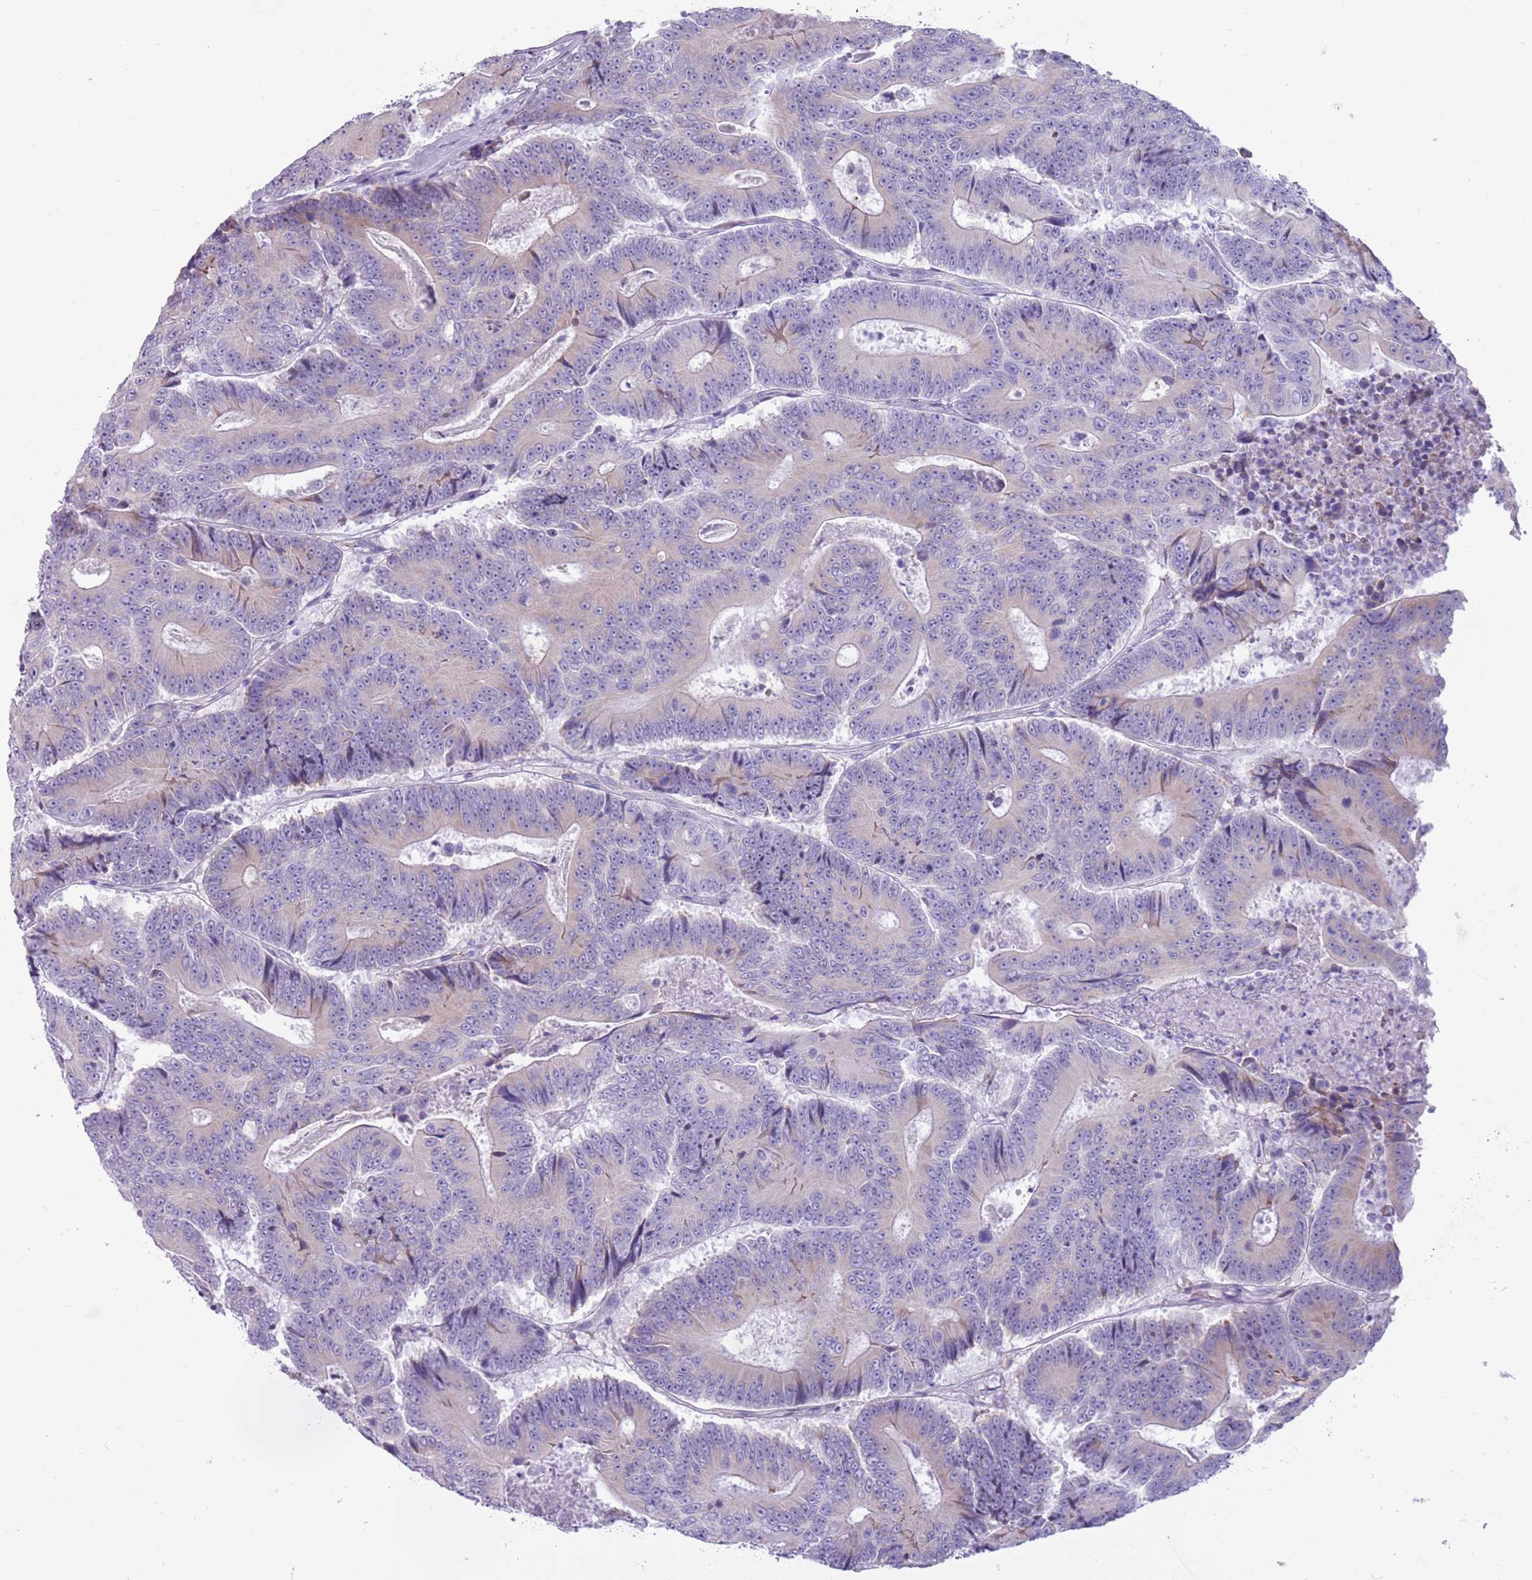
{"staining": {"intensity": "negative", "quantity": "none", "location": "none"}, "tissue": "colorectal cancer", "cell_type": "Tumor cells", "image_type": "cancer", "snomed": [{"axis": "morphology", "description": "Adenocarcinoma, NOS"}, {"axis": "topography", "description": "Colon"}], "caption": "Immunohistochemical staining of human colorectal cancer (adenocarcinoma) shows no significant expression in tumor cells.", "gene": "LY6G5B", "patient": {"sex": "male", "age": 83}}